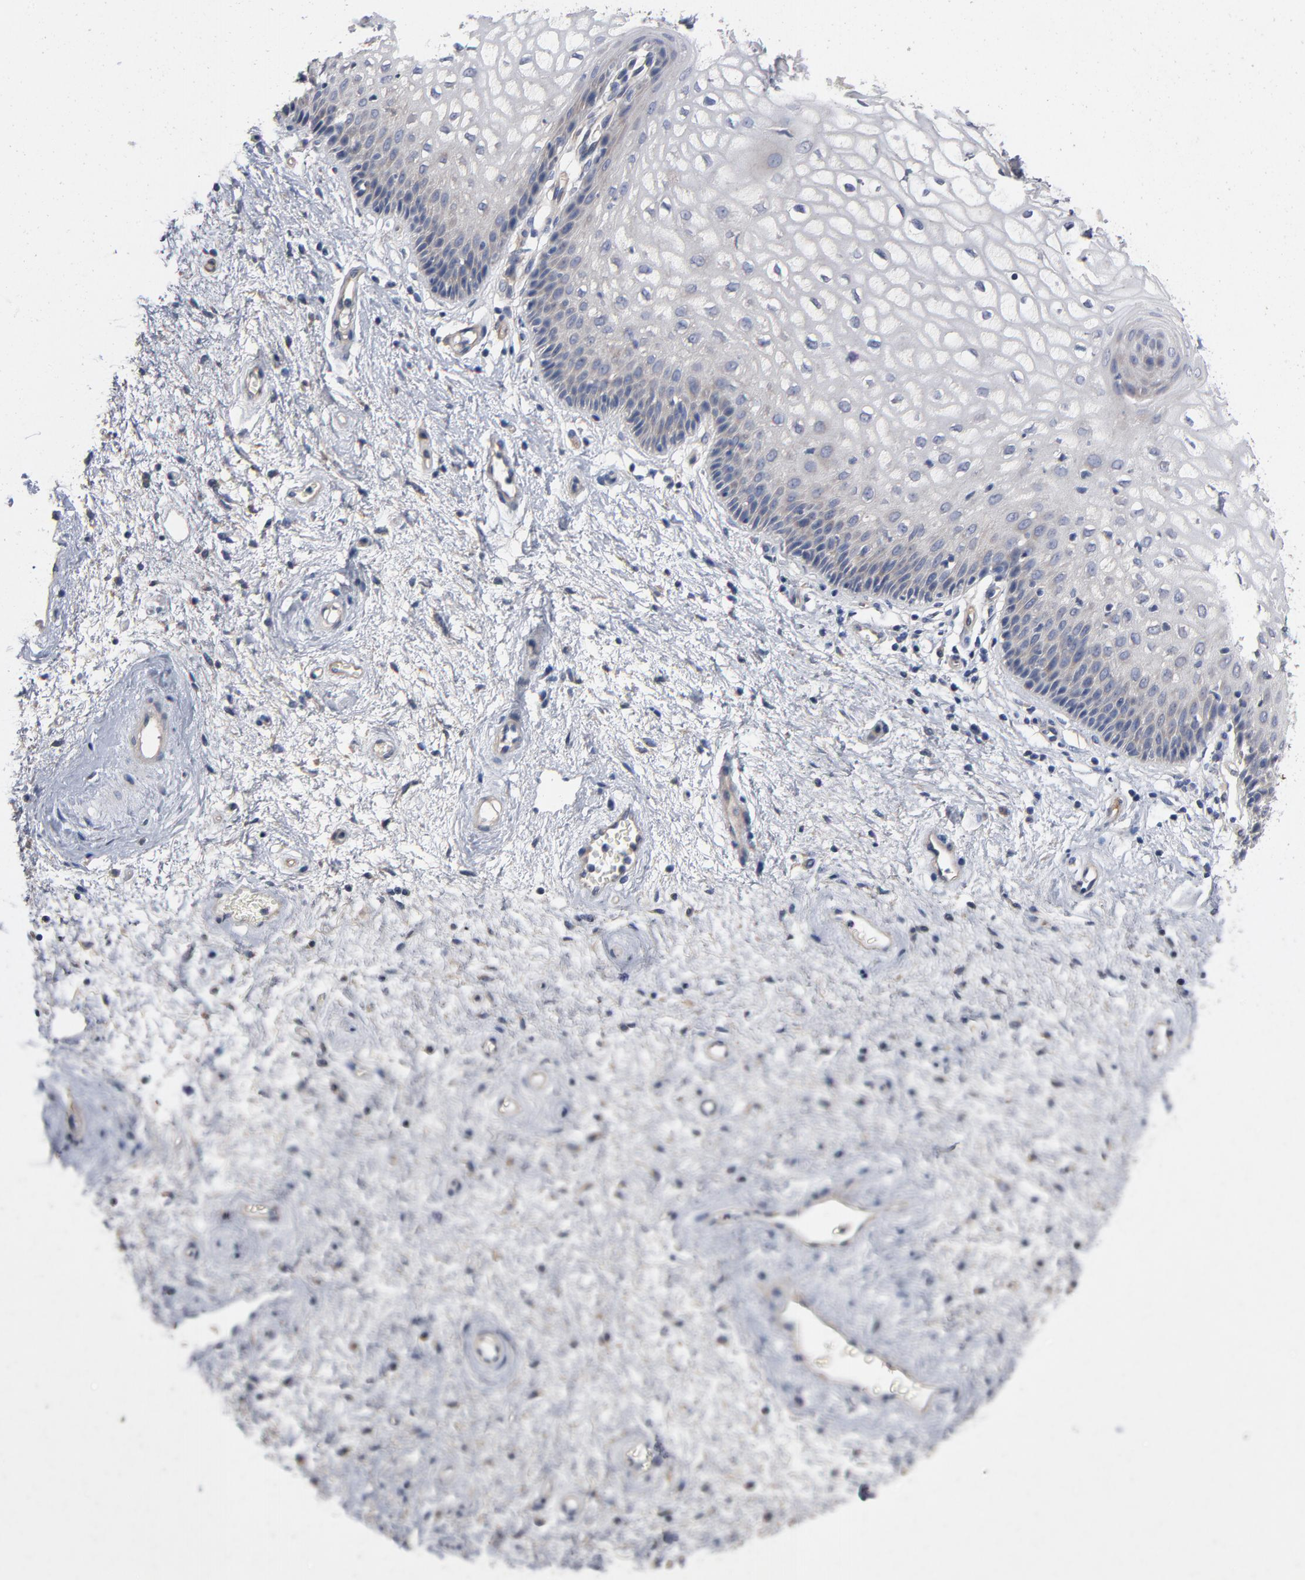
{"staining": {"intensity": "weak", "quantity": "<25%", "location": "cytoplasmic/membranous"}, "tissue": "vagina", "cell_type": "Squamous epithelial cells", "image_type": "normal", "snomed": [{"axis": "morphology", "description": "Normal tissue, NOS"}, {"axis": "topography", "description": "Vagina"}], "caption": "This is a image of IHC staining of unremarkable vagina, which shows no expression in squamous epithelial cells.", "gene": "CCDC134", "patient": {"sex": "female", "age": 34}}